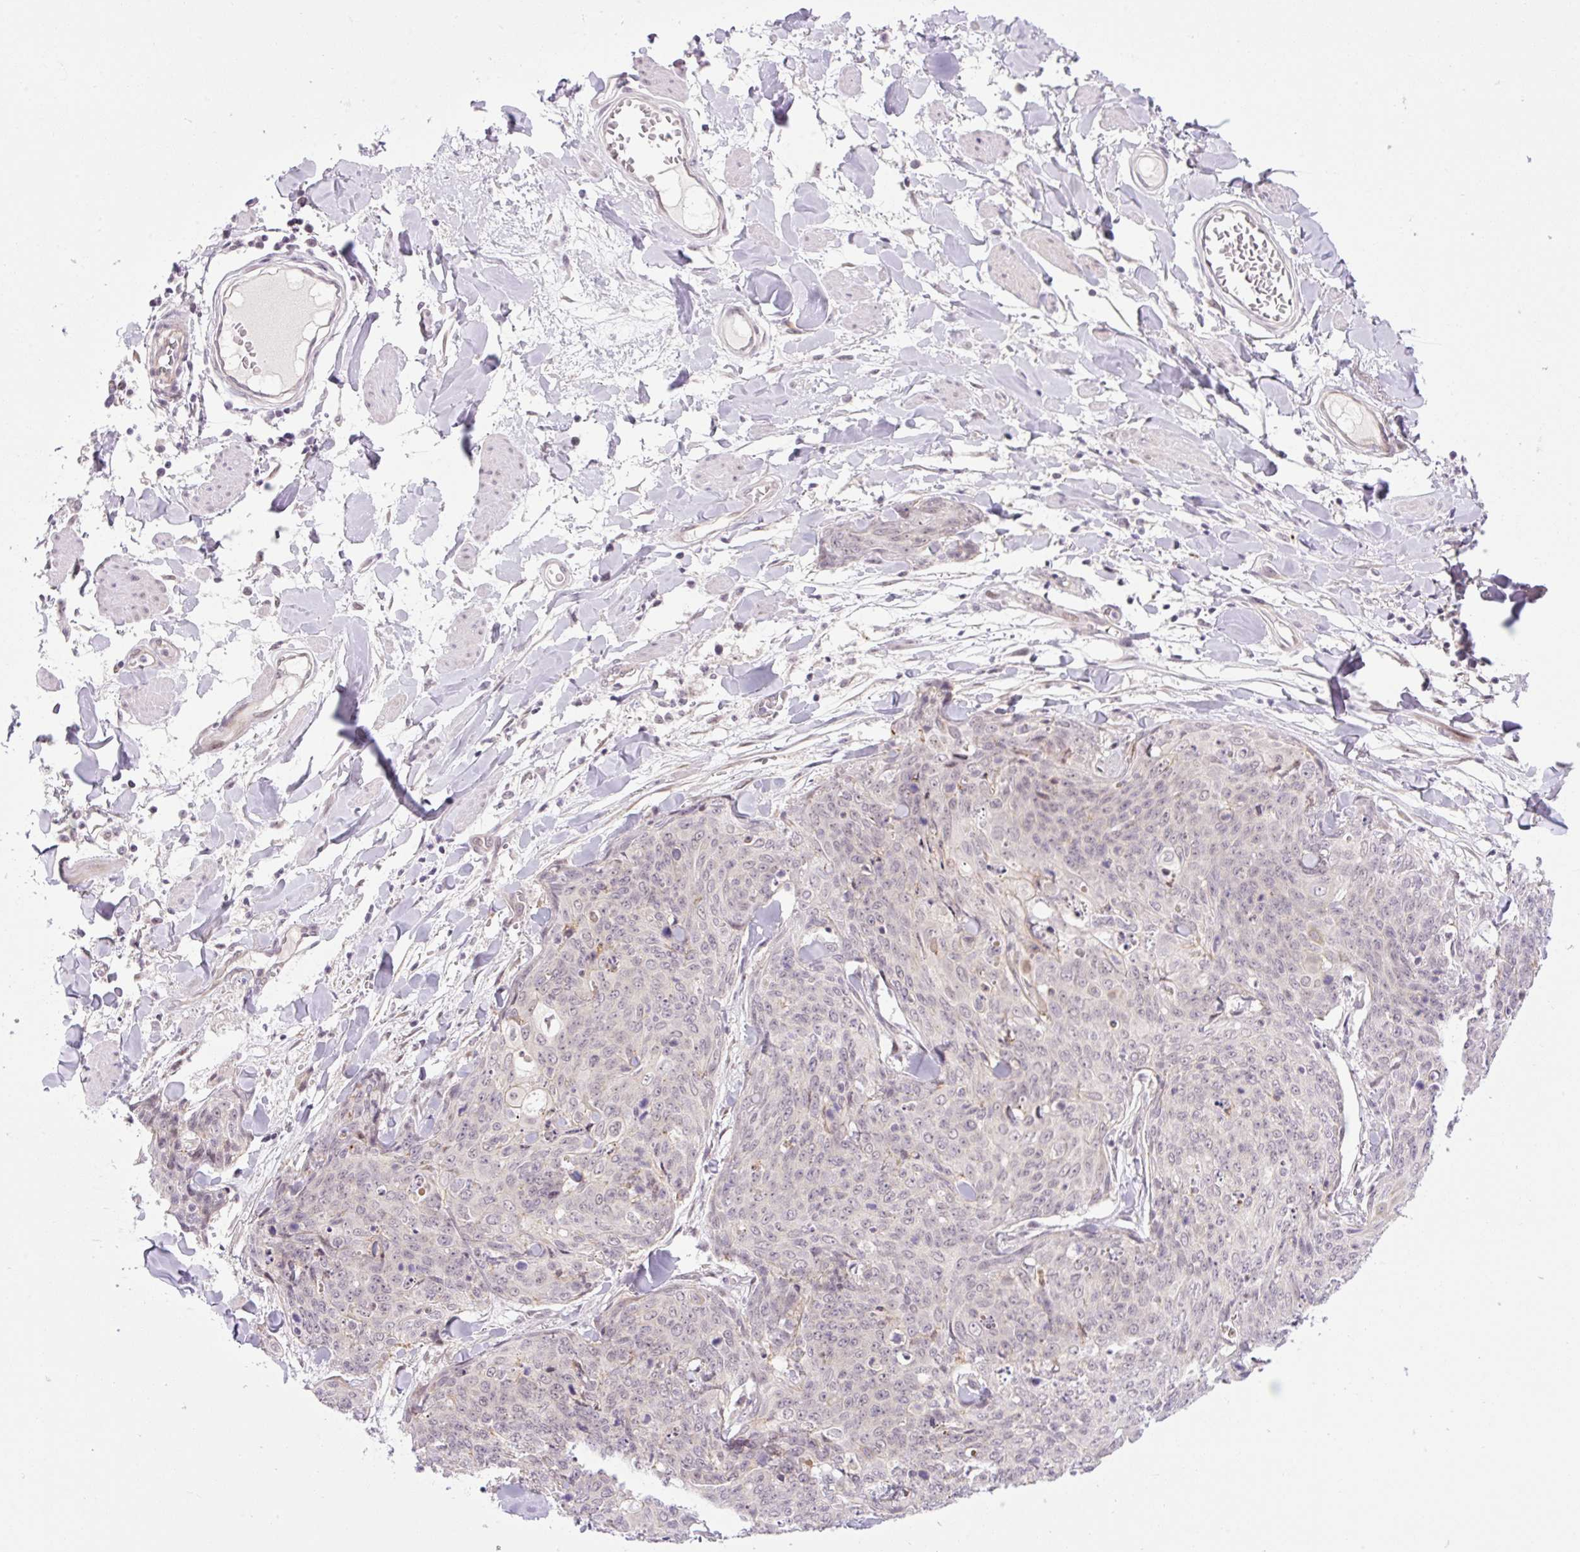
{"staining": {"intensity": "negative", "quantity": "none", "location": "none"}, "tissue": "skin cancer", "cell_type": "Tumor cells", "image_type": "cancer", "snomed": [{"axis": "morphology", "description": "Squamous cell carcinoma, NOS"}, {"axis": "topography", "description": "Skin"}, {"axis": "topography", "description": "Vulva"}], "caption": "Immunohistochemical staining of human skin squamous cell carcinoma exhibits no significant staining in tumor cells.", "gene": "ICE1", "patient": {"sex": "female", "age": 85}}